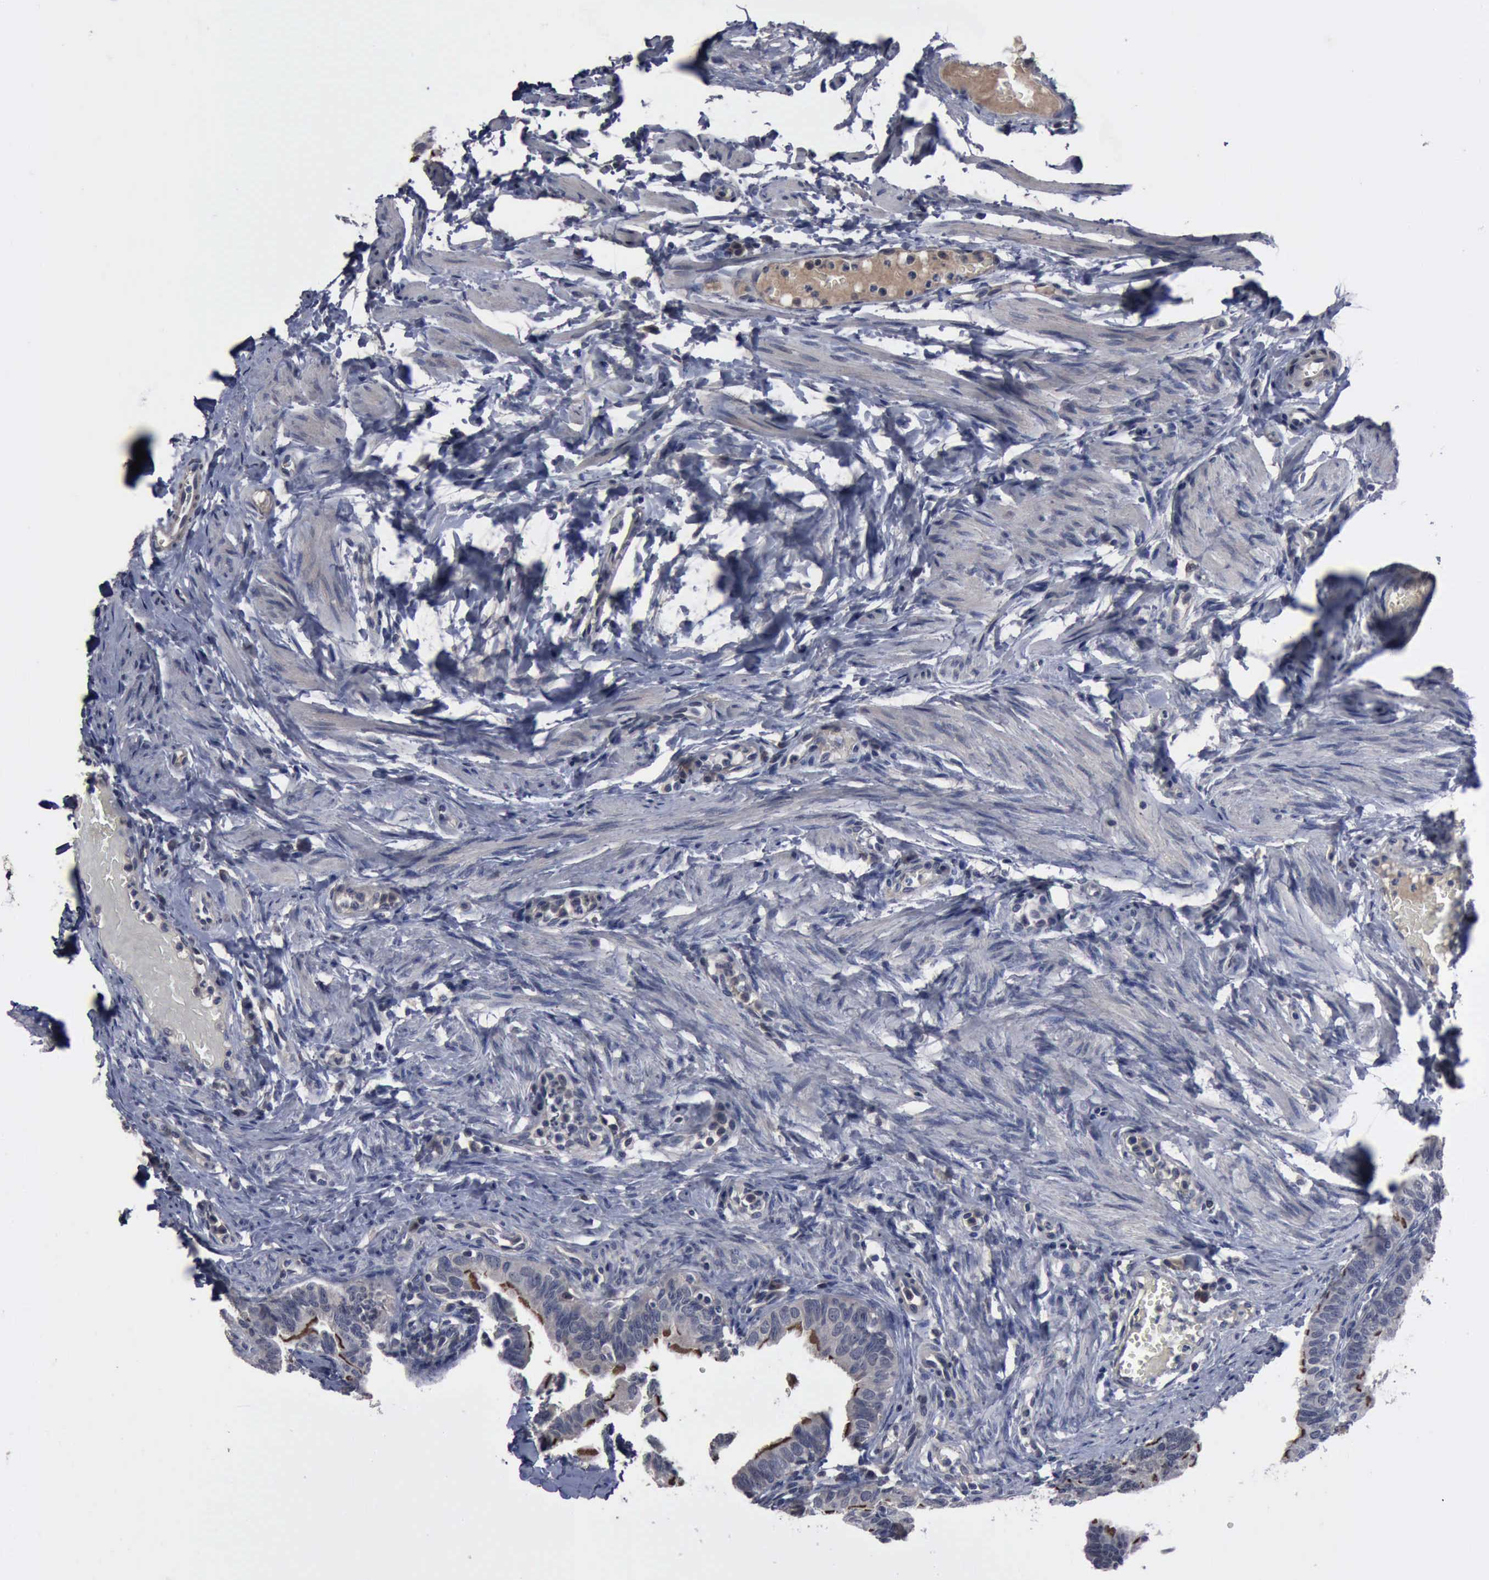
{"staining": {"intensity": "moderate", "quantity": ">75%", "location": "cytoplasmic/membranous"}, "tissue": "fallopian tube", "cell_type": "Glandular cells", "image_type": "normal", "snomed": [{"axis": "morphology", "description": "Normal tissue, NOS"}, {"axis": "topography", "description": "Fallopian tube"}, {"axis": "topography", "description": "Ovary"}], "caption": "The immunohistochemical stain labels moderate cytoplasmic/membranous expression in glandular cells of benign fallopian tube.", "gene": "MYO18B", "patient": {"sex": "female", "age": 51}}